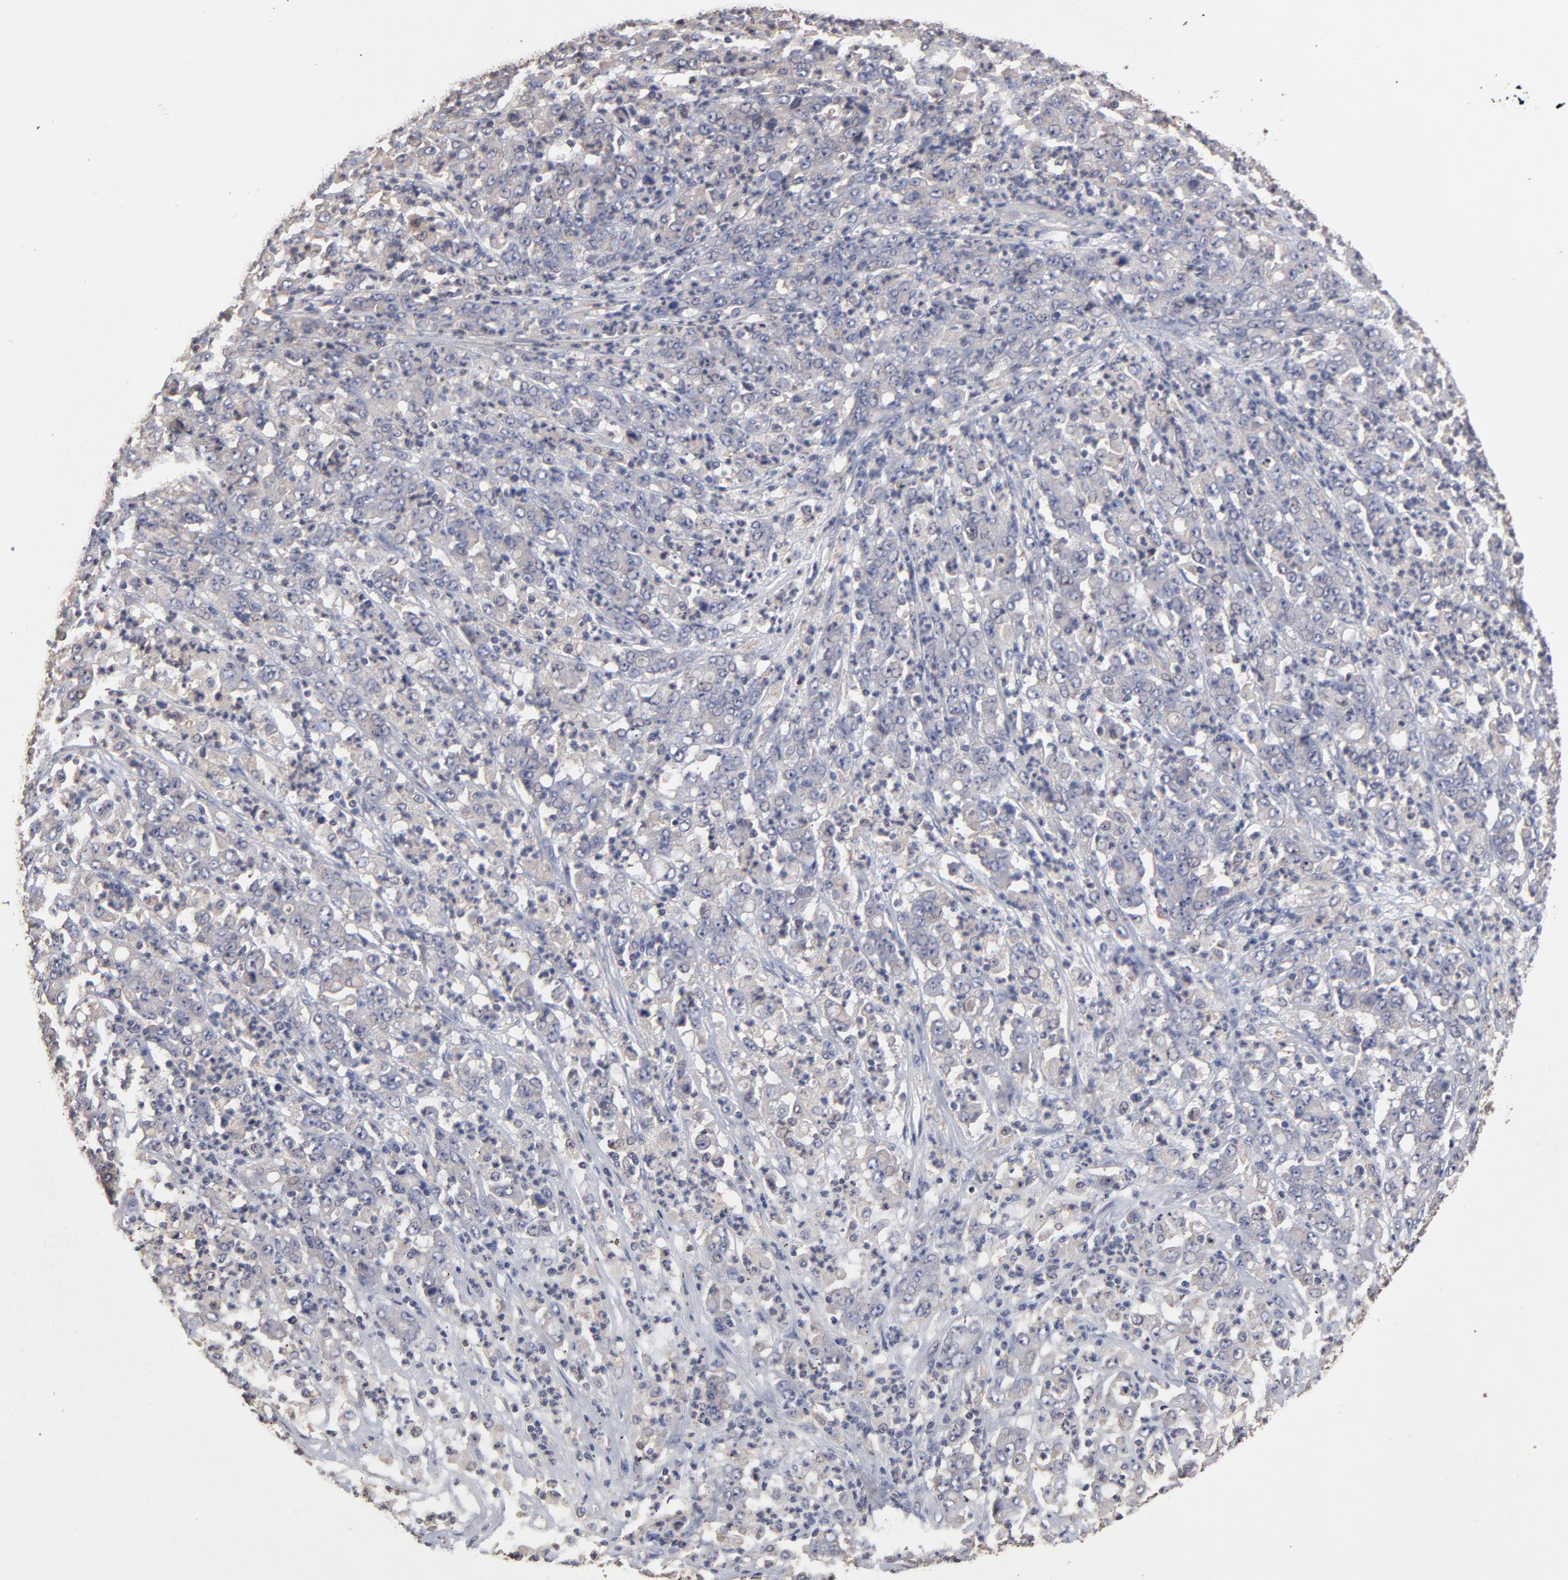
{"staining": {"intensity": "weak", "quantity": "25%-75%", "location": "cytoplasmic/membranous"}, "tissue": "stomach cancer", "cell_type": "Tumor cells", "image_type": "cancer", "snomed": [{"axis": "morphology", "description": "Adenocarcinoma, NOS"}, {"axis": "topography", "description": "Stomach, lower"}], "caption": "Immunohistochemical staining of human stomach adenocarcinoma shows low levels of weak cytoplasmic/membranous protein positivity in approximately 25%-75% of tumor cells.", "gene": "TANGO2", "patient": {"sex": "female", "age": 71}}